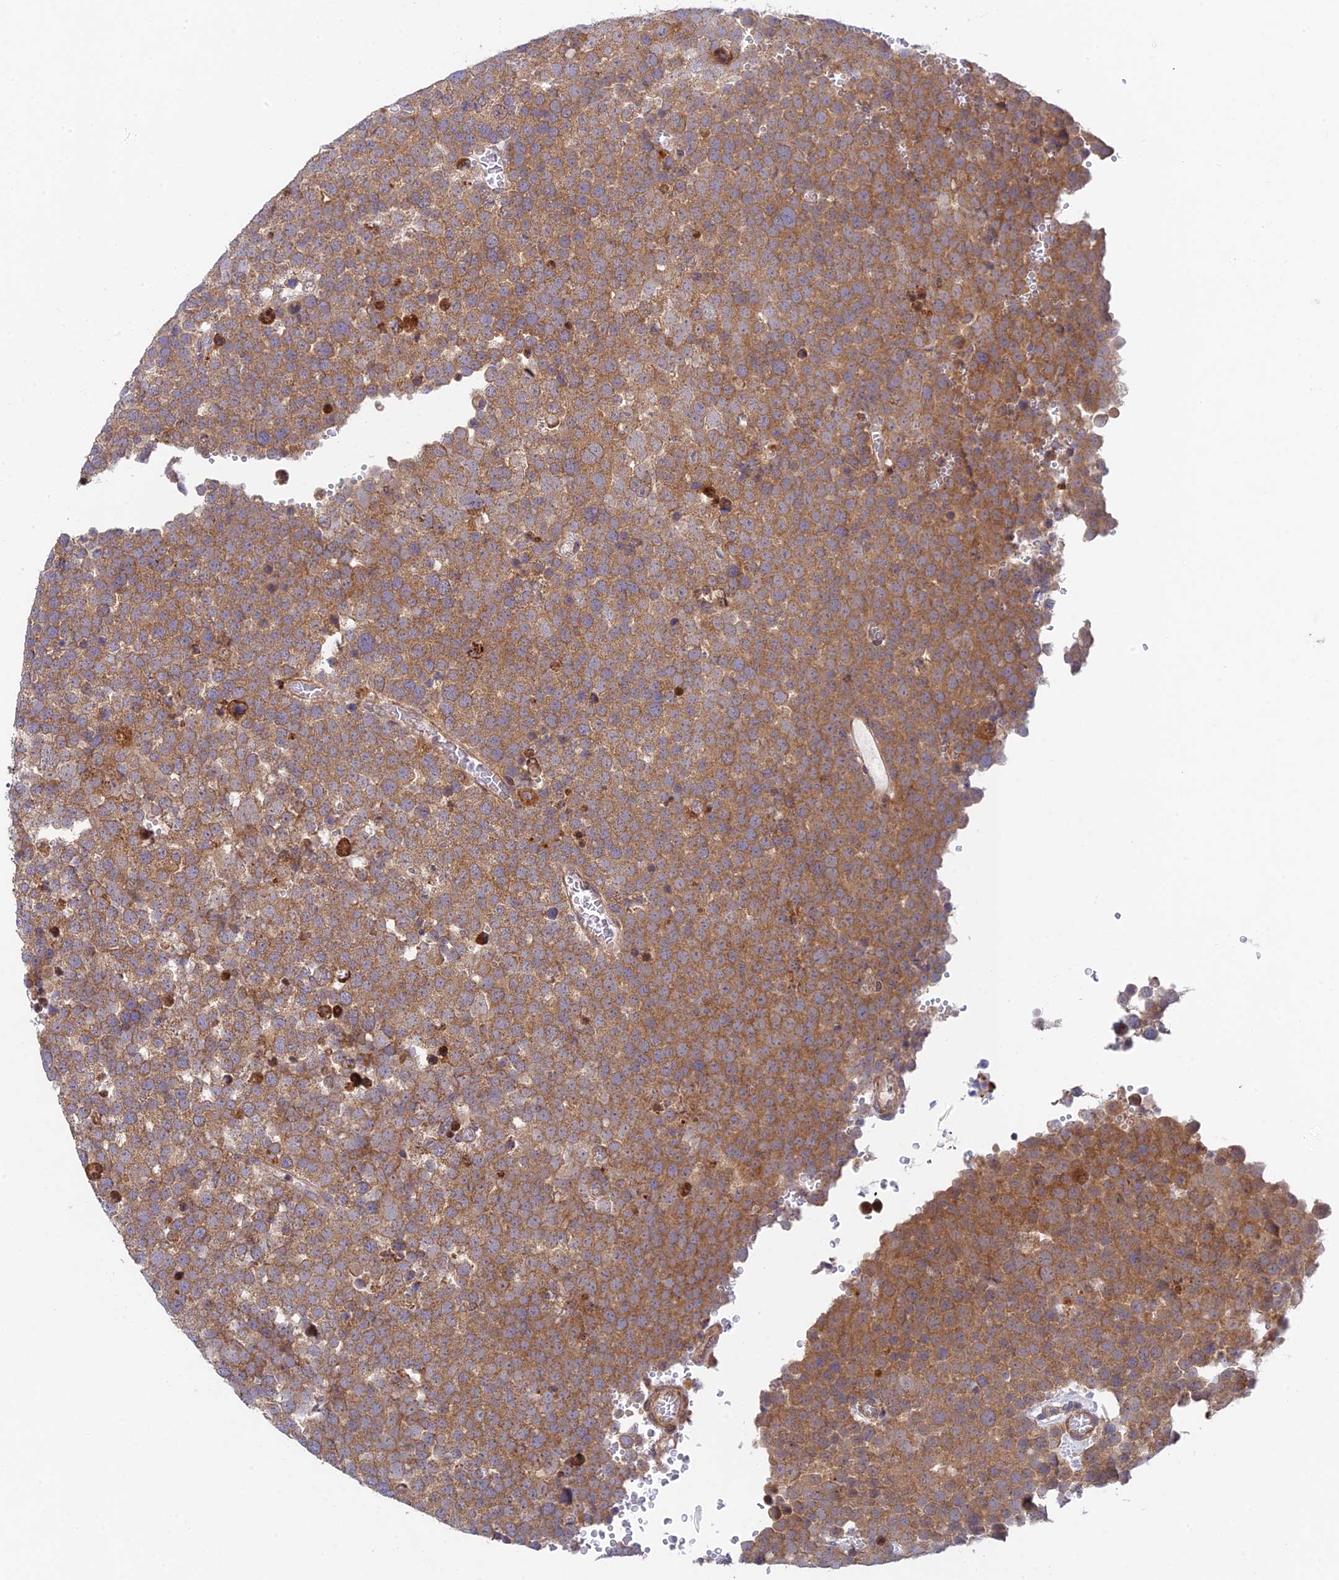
{"staining": {"intensity": "moderate", "quantity": ">75%", "location": "cytoplasmic/membranous"}, "tissue": "testis cancer", "cell_type": "Tumor cells", "image_type": "cancer", "snomed": [{"axis": "morphology", "description": "Seminoma, NOS"}, {"axis": "topography", "description": "Testis"}], "caption": "Protein analysis of seminoma (testis) tissue displays moderate cytoplasmic/membranous positivity in about >75% of tumor cells.", "gene": "INCA1", "patient": {"sex": "male", "age": 71}}